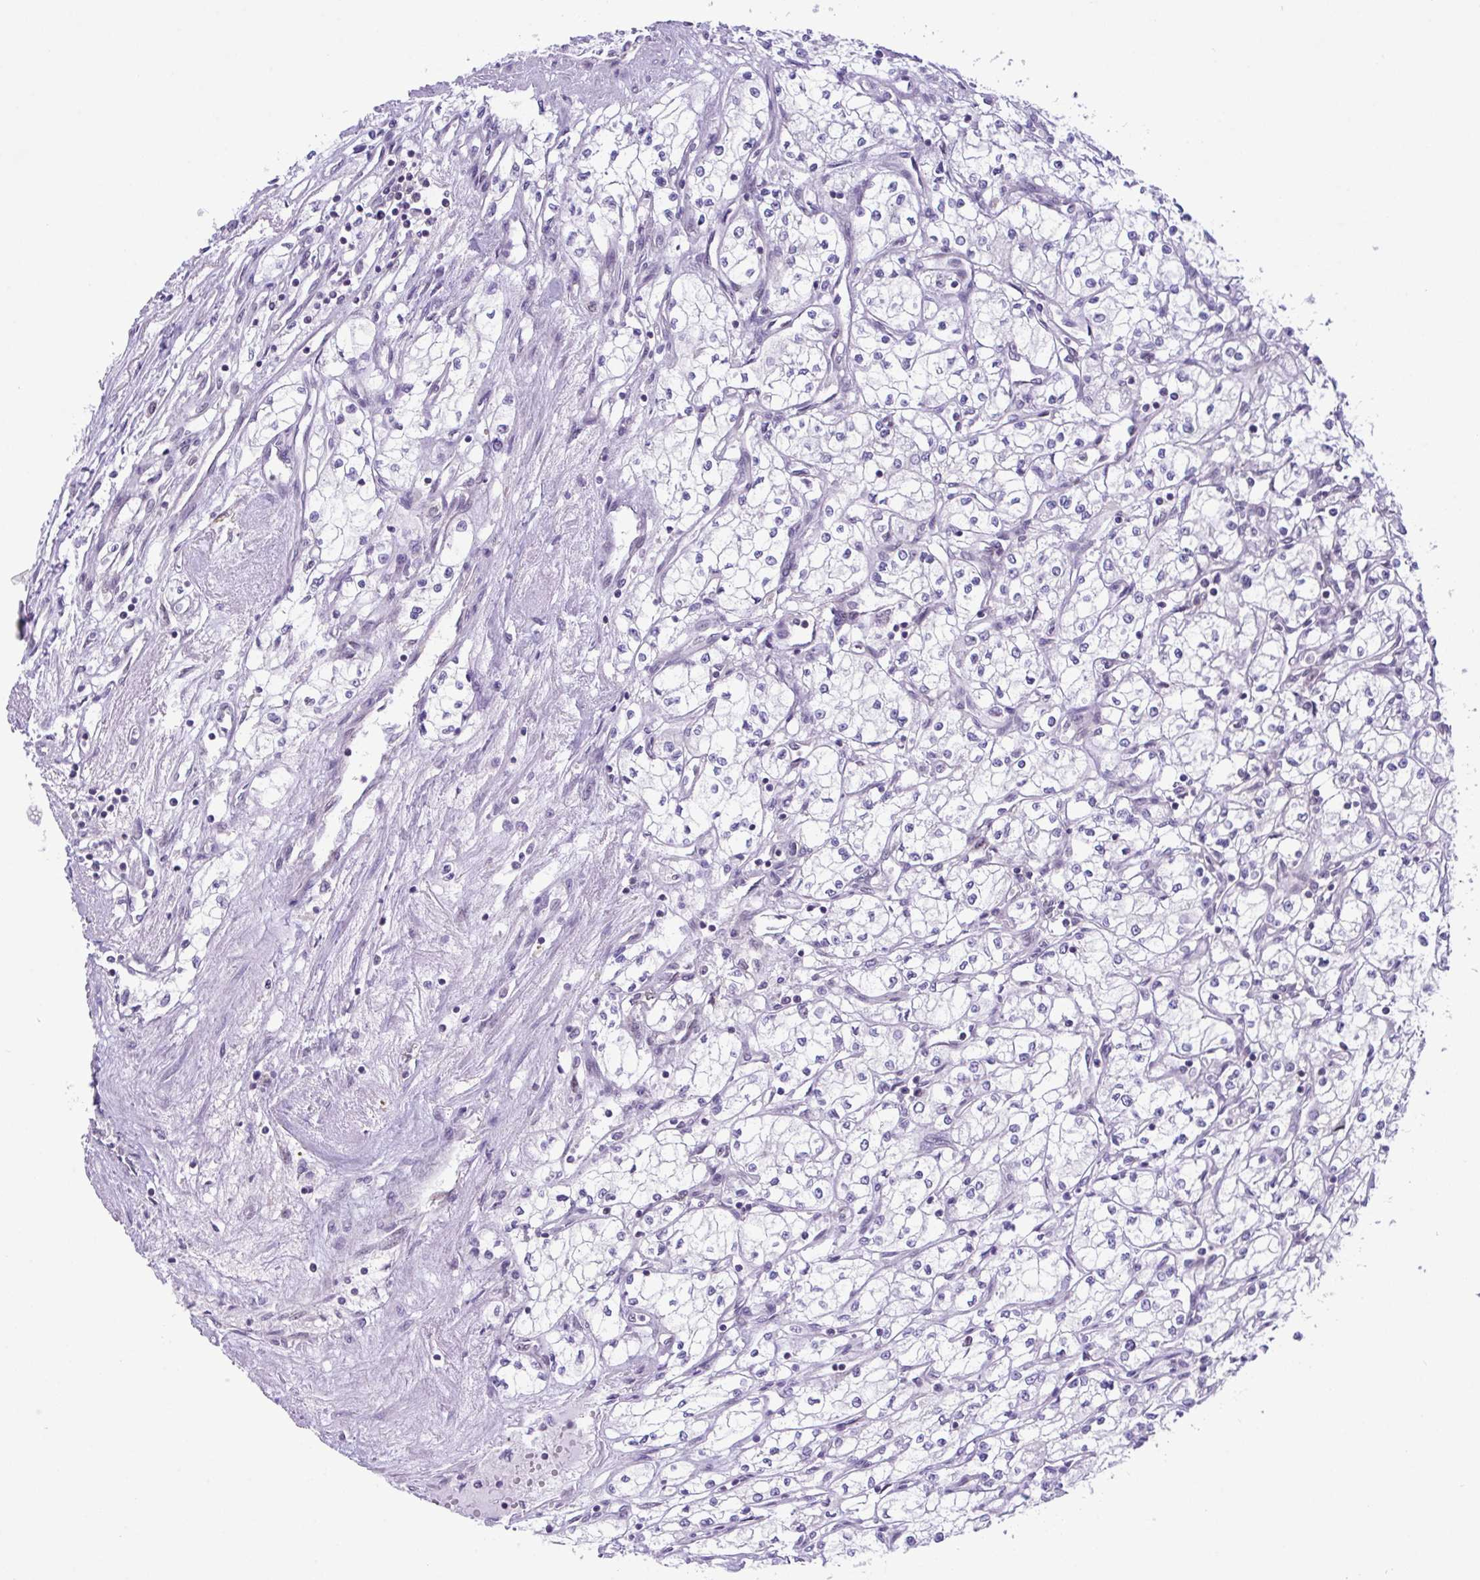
{"staining": {"intensity": "negative", "quantity": "none", "location": "none"}, "tissue": "renal cancer", "cell_type": "Tumor cells", "image_type": "cancer", "snomed": [{"axis": "morphology", "description": "Adenocarcinoma, NOS"}, {"axis": "topography", "description": "Kidney"}], "caption": "Immunohistochemistry photomicrograph of human renal cancer (adenocarcinoma) stained for a protein (brown), which displays no positivity in tumor cells.", "gene": "ZNF444", "patient": {"sex": "male", "age": 59}}